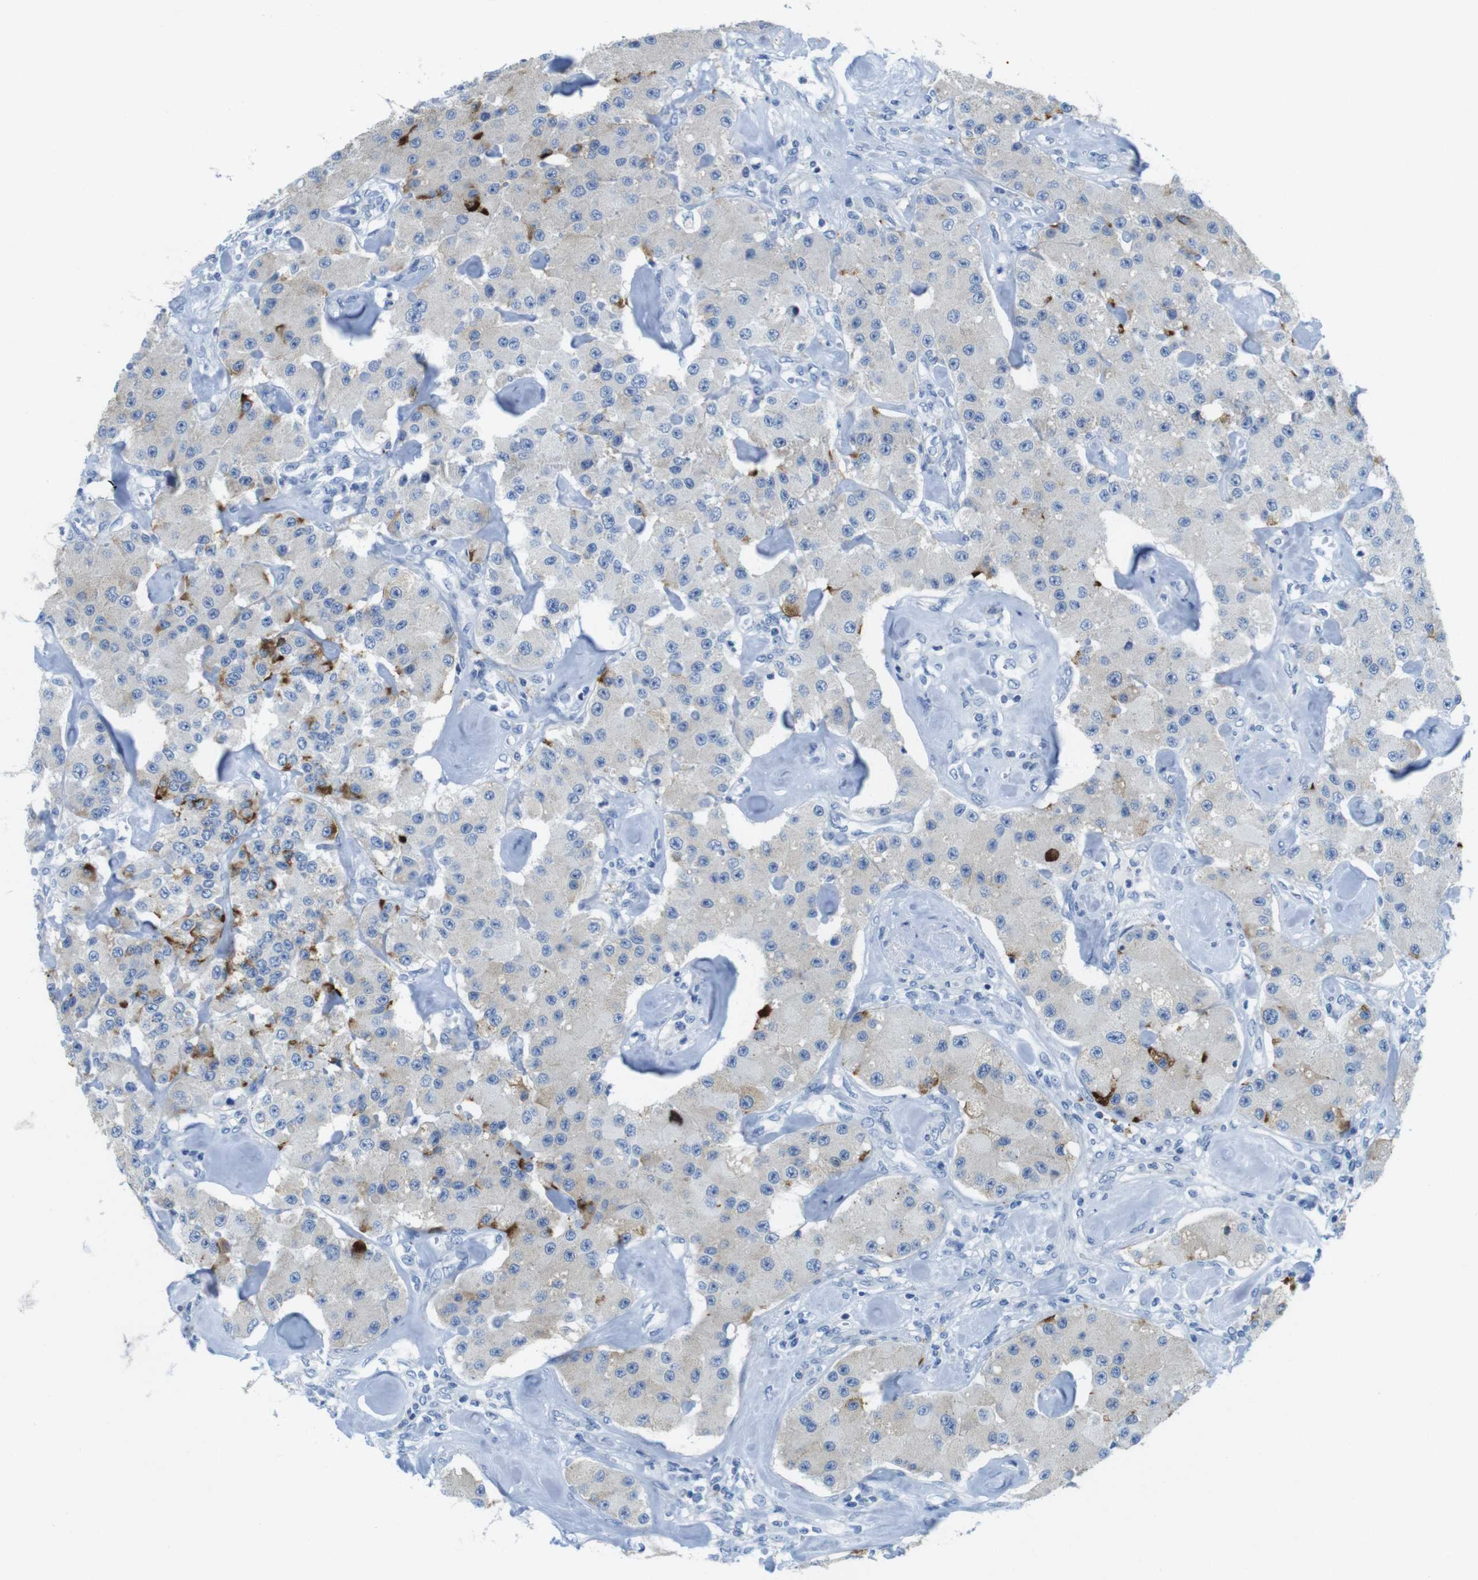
{"staining": {"intensity": "weak", "quantity": "<25%", "location": "cytoplasmic/membranous"}, "tissue": "carcinoid", "cell_type": "Tumor cells", "image_type": "cancer", "snomed": [{"axis": "morphology", "description": "Carcinoid, malignant, NOS"}, {"axis": "topography", "description": "Pancreas"}], "caption": "Tumor cells are negative for brown protein staining in carcinoid (malignant).", "gene": "ASIC5", "patient": {"sex": "male", "age": 41}}